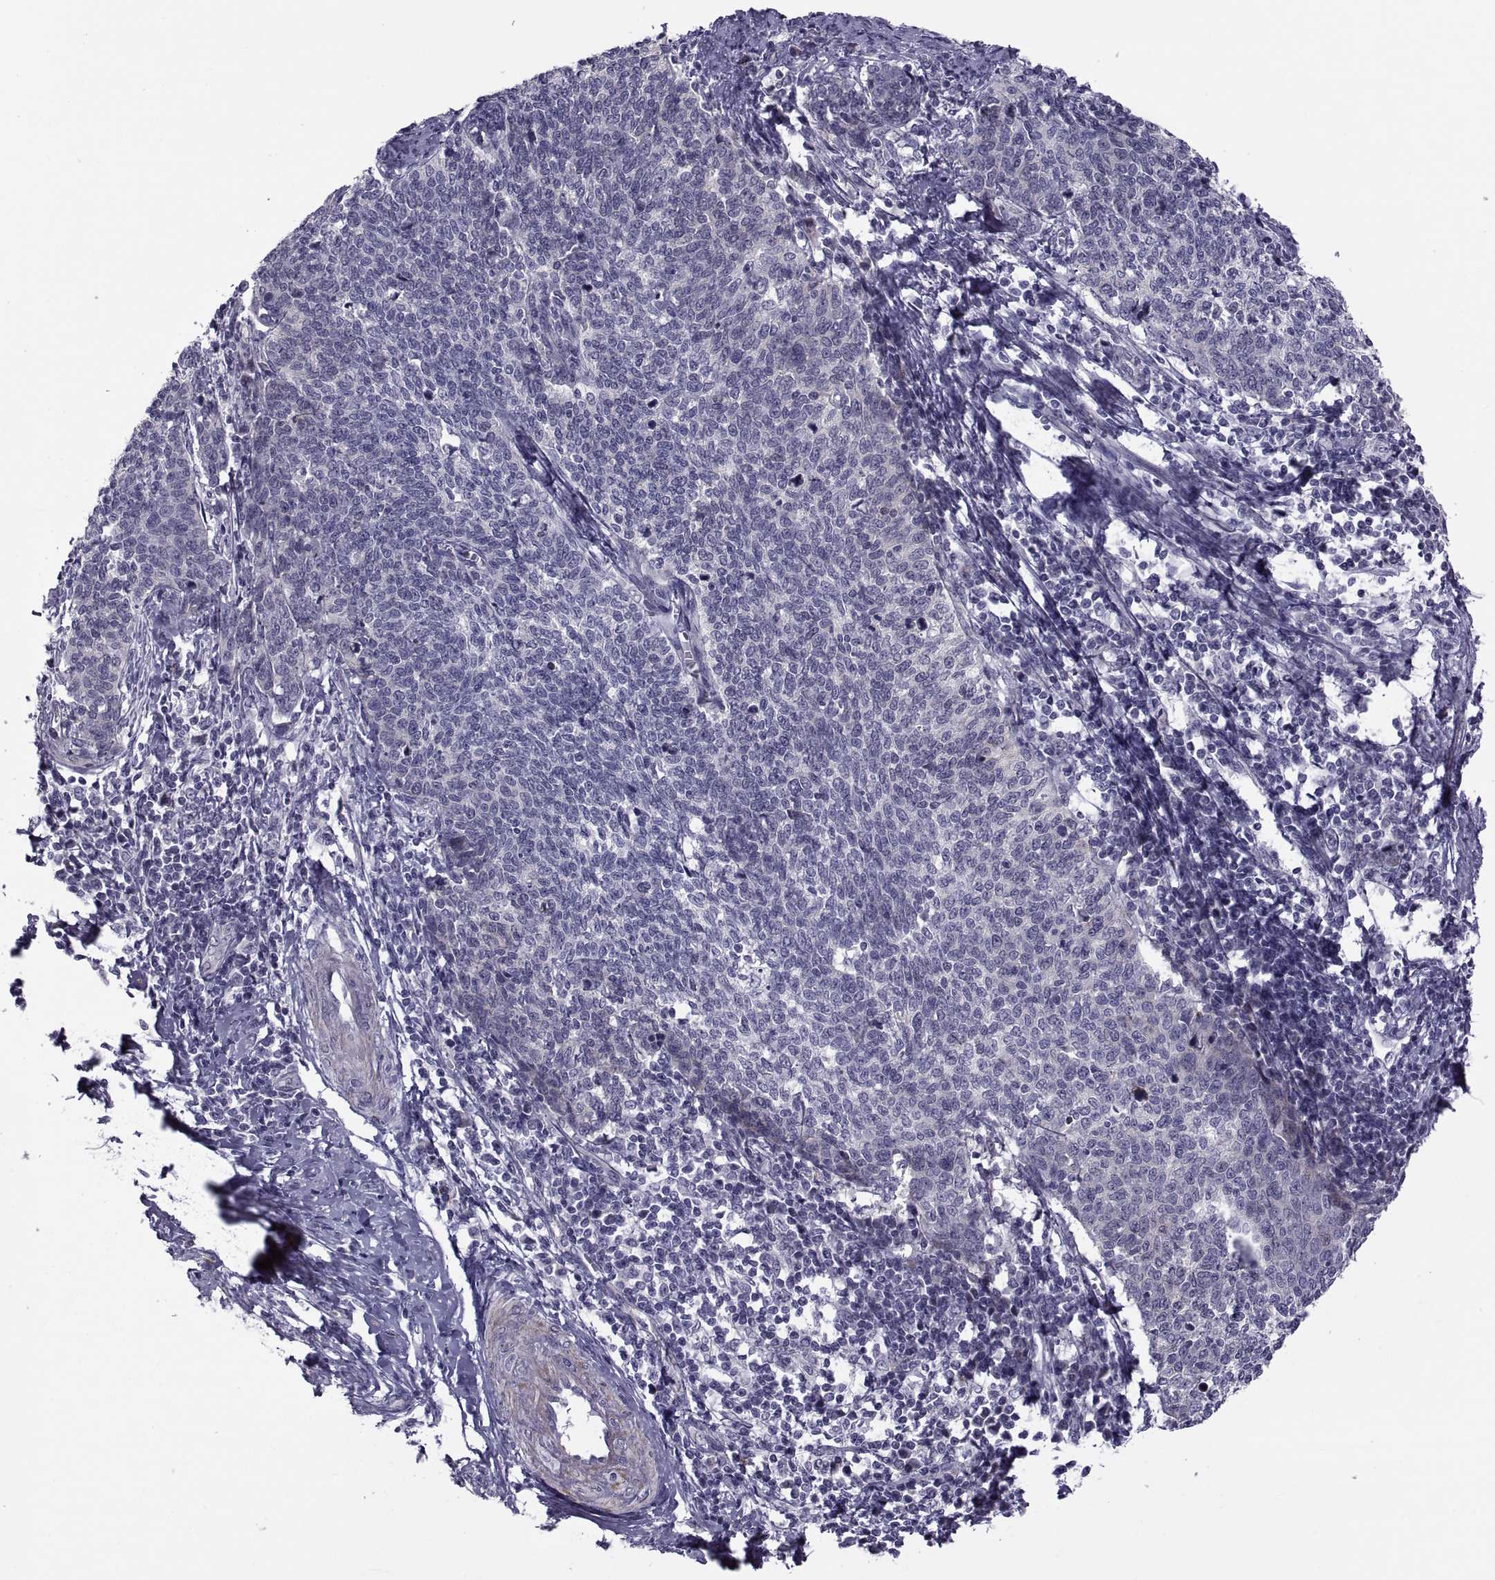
{"staining": {"intensity": "negative", "quantity": "none", "location": "none"}, "tissue": "cervical cancer", "cell_type": "Tumor cells", "image_type": "cancer", "snomed": [{"axis": "morphology", "description": "Squamous cell carcinoma, NOS"}, {"axis": "topography", "description": "Cervix"}], "caption": "The image demonstrates no significant expression in tumor cells of squamous cell carcinoma (cervical). Nuclei are stained in blue.", "gene": "TMEM158", "patient": {"sex": "female", "age": 39}}